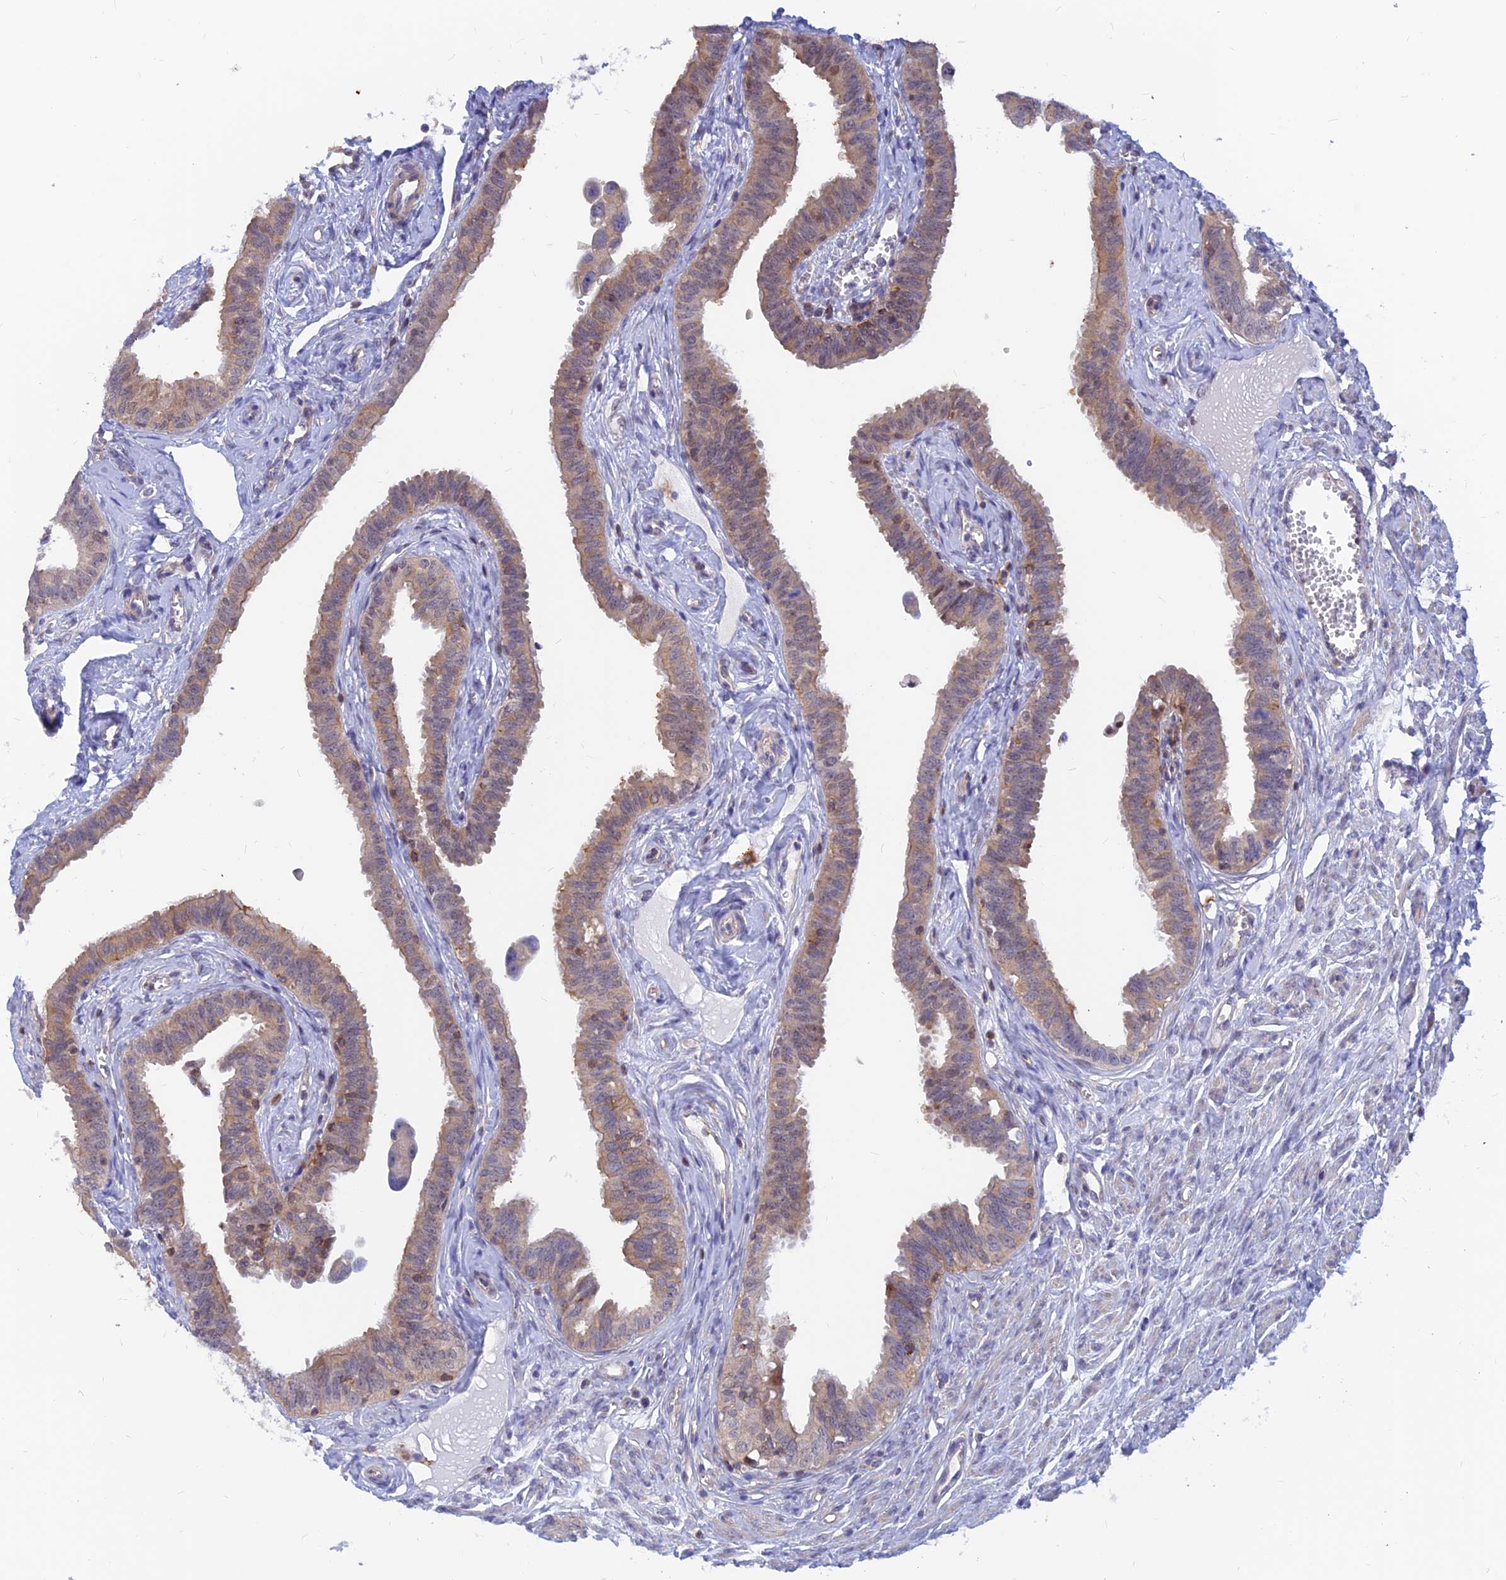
{"staining": {"intensity": "weak", "quantity": "25%-75%", "location": "cytoplasmic/membranous"}, "tissue": "fallopian tube", "cell_type": "Glandular cells", "image_type": "normal", "snomed": [{"axis": "morphology", "description": "Normal tissue, NOS"}, {"axis": "morphology", "description": "Carcinoma, NOS"}, {"axis": "topography", "description": "Fallopian tube"}, {"axis": "topography", "description": "Ovary"}], "caption": "Immunohistochemistry (IHC) (DAB) staining of benign human fallopian tube shows weak cytoplasmic/membranous protein positivity in about 25%-75% of glandular cells.", "gene": "DNAJC16", "patient": {"sex": "female", "age": 59}}